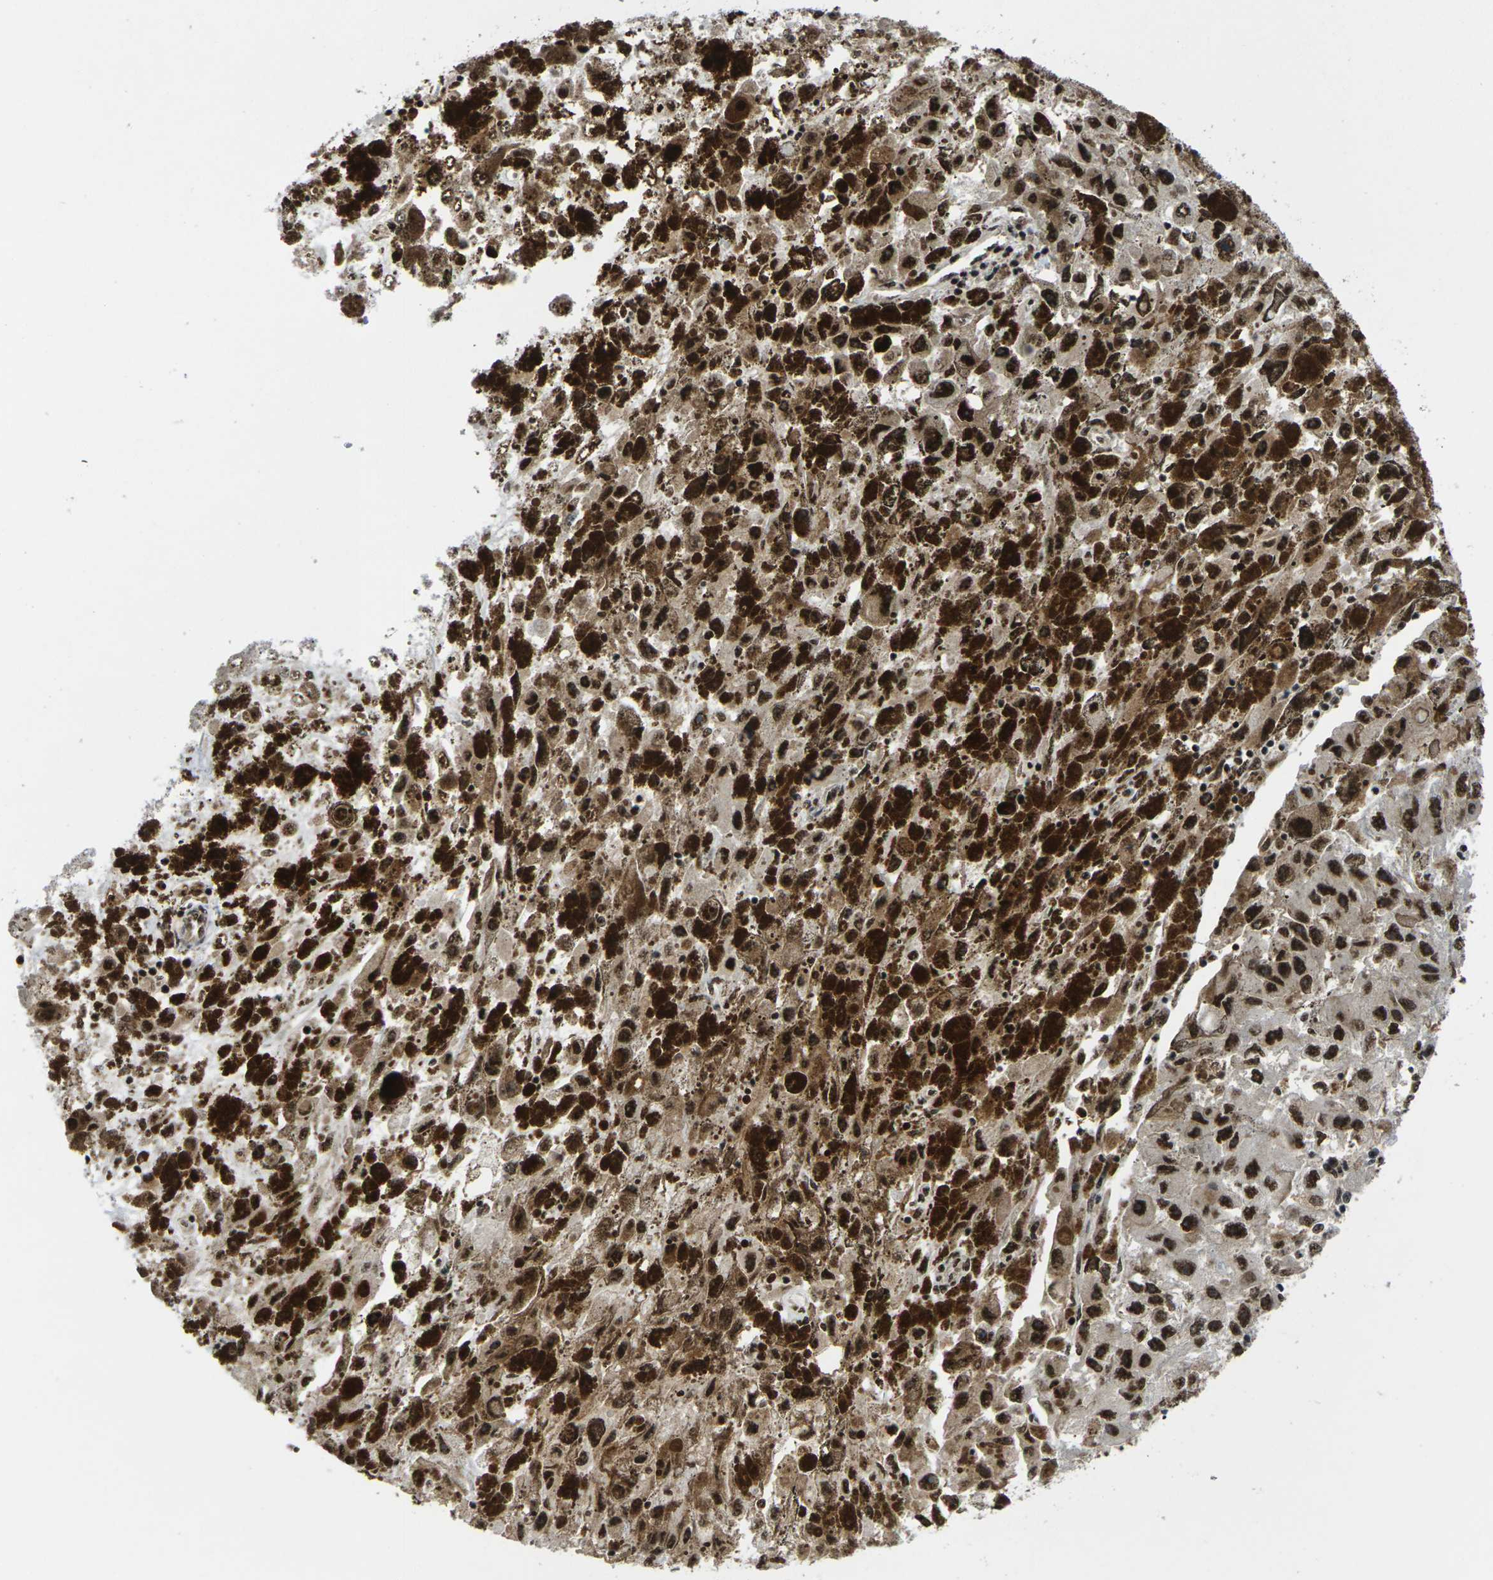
{"staining": {"intensity": "strong", "quantity": ">75%", "location": "cytoplasmic/membranous,nuclear"}, "tissue": "melanoma", "cell_type": "Tumor cells", "image_type": "cancer", "snomed": [{"axis": "morphology", "description": "Malignant melanoma, NOS"}, {"axis": "topography", "description": "Skin"}], "caption": "An immunohistochemistry photomicrograph of neoplastic tissue is shown. Protein staining in brown labels strong cytoplasmic/membranous and nuclear positivity in melanoma within tumor cells. (Stains: DAB (3,3'-diaminobenzidine) in brown, nuclei in blue, Microscopy: brightfield microscopy at high magnification).", "gene": "MAGOH", "patient": {"sex": "female", "age": 104}}